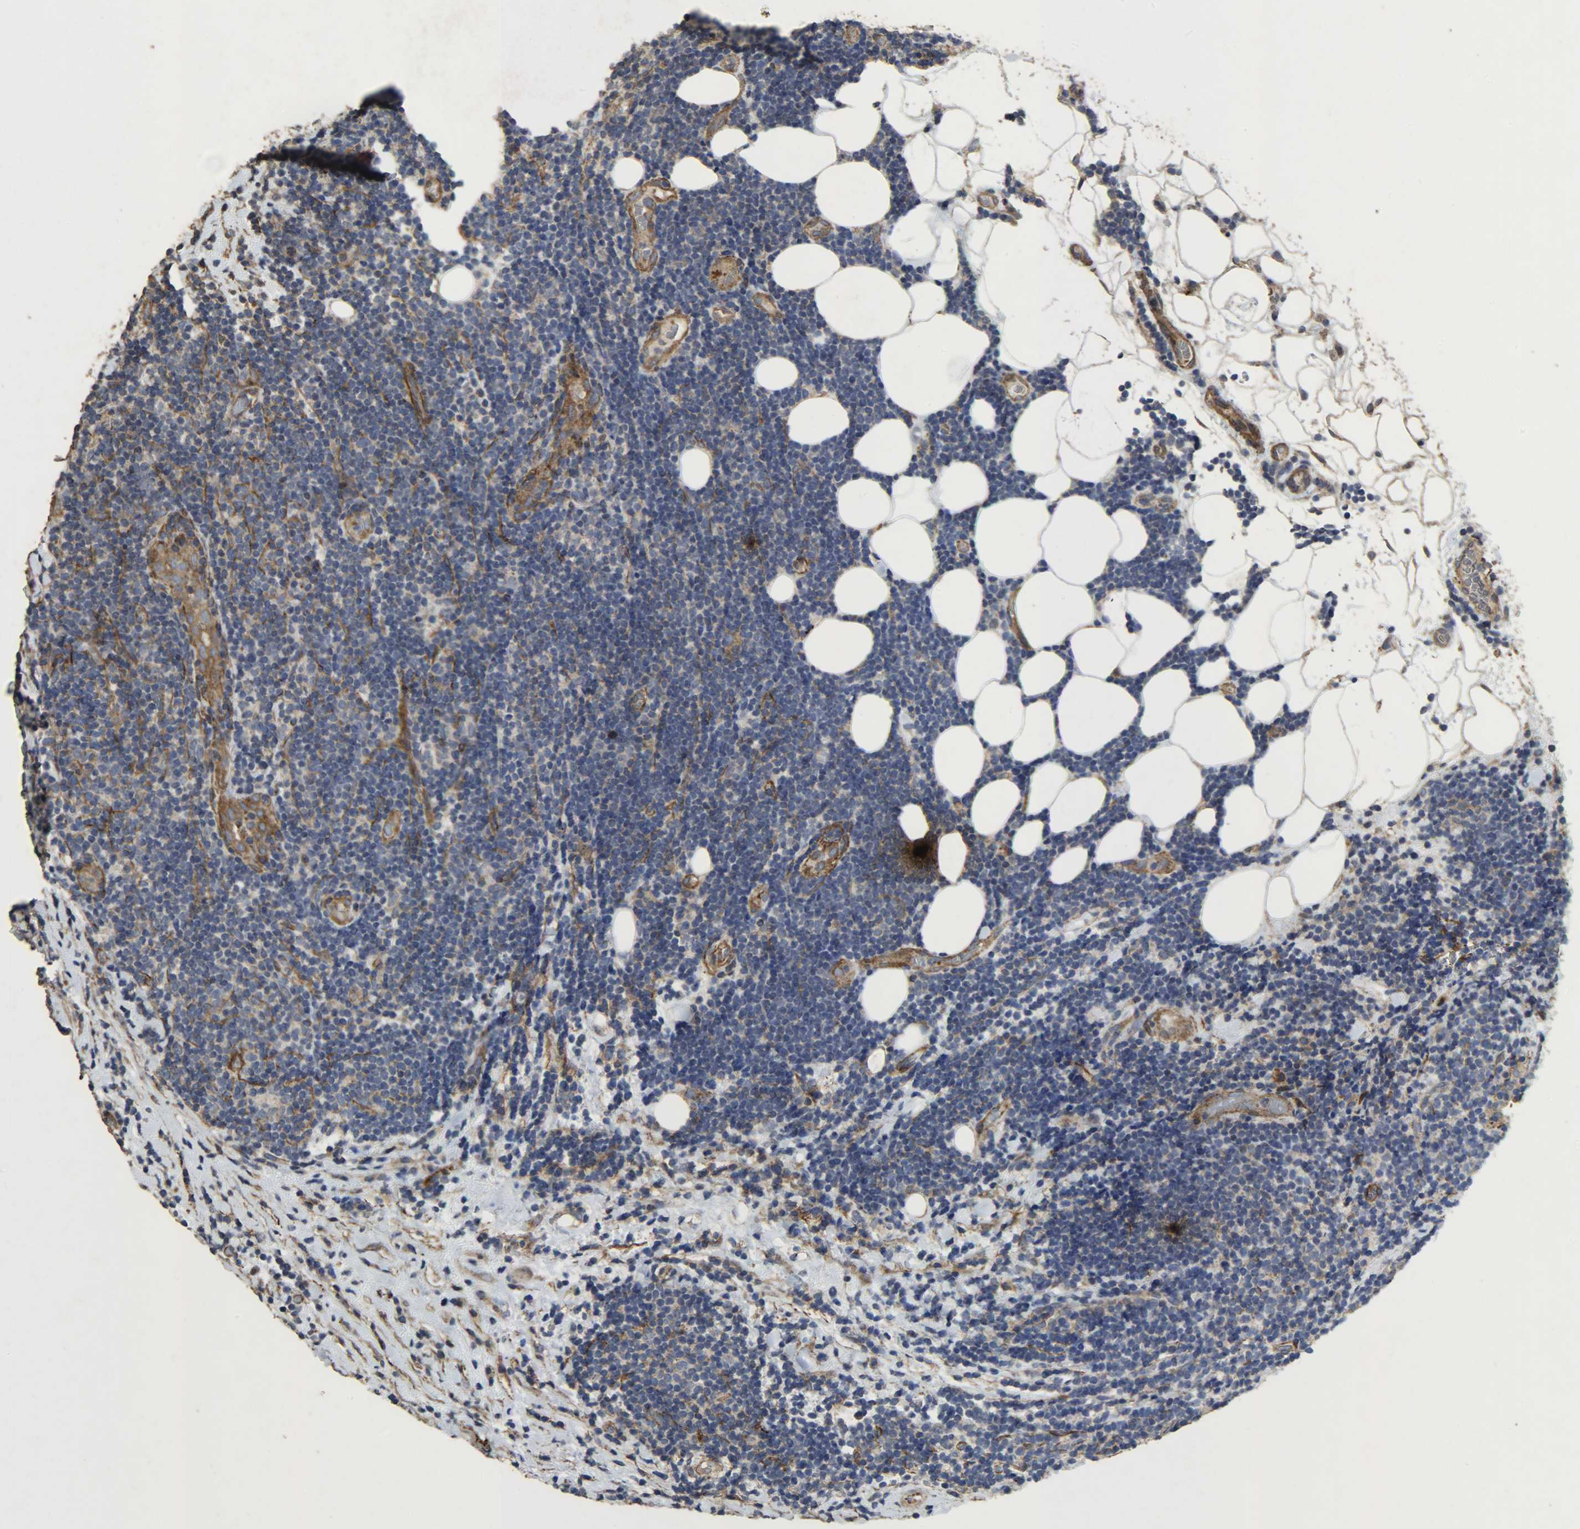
{"staining": {"intensity": "negative", "quantity": "none", "location": "none"}, "tissue": "lymphoma", "cell_type": "Tumor cells", "image_type": "cancer", "snomed": [{"axis": "morphology", "description": "Malignant lymphoma, non-Hodgkin's type, Low grade"}, {"axis": "topography", "description": "Lymph node"}], "caption": "An image of human lymphoma is negative for staining in tumor cells.", "gene": "TPM4", "patient": {"sex": "male", "age": 83}}